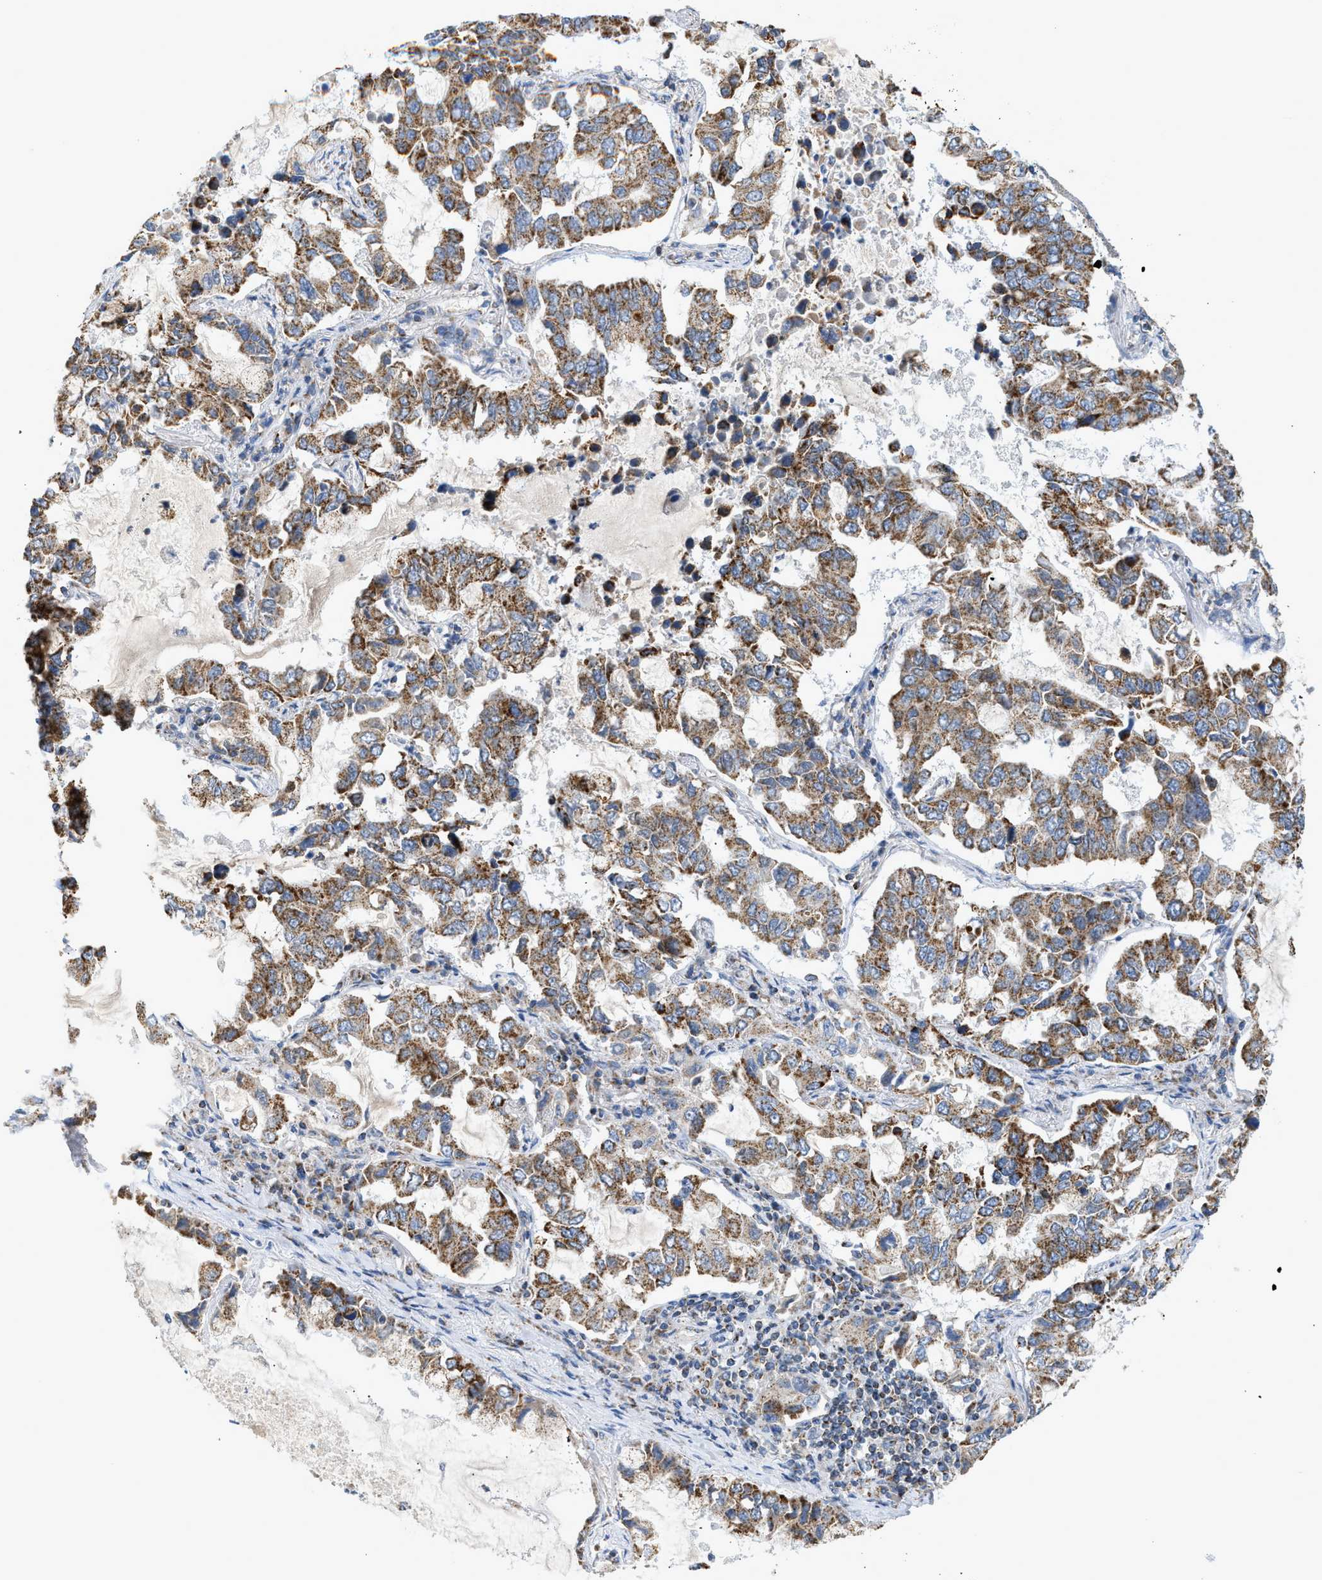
{"staining": {"intensity": "moderate", "quantity": ">75%", "location": "cytoplasmic/membranous"}, "tissue": "lung cancer", "cell_type": "Tumor cells", "image_type": "cancer", "snomed": [{"axis": "morphology", "description": "Adenocarcinoma, NOS"}, {"axis": "topography", "description": "Lung"}], "caption": "Immunohistochemical staining of human adenocarcinoma (lung) displays medium levels of moderate cytoplasmic/membranous protein staining in about >75% of tumor cells. Nuclei are stained in blue.", "gene": "GOT2", "patient": {"sex": "male", "age": 64}}